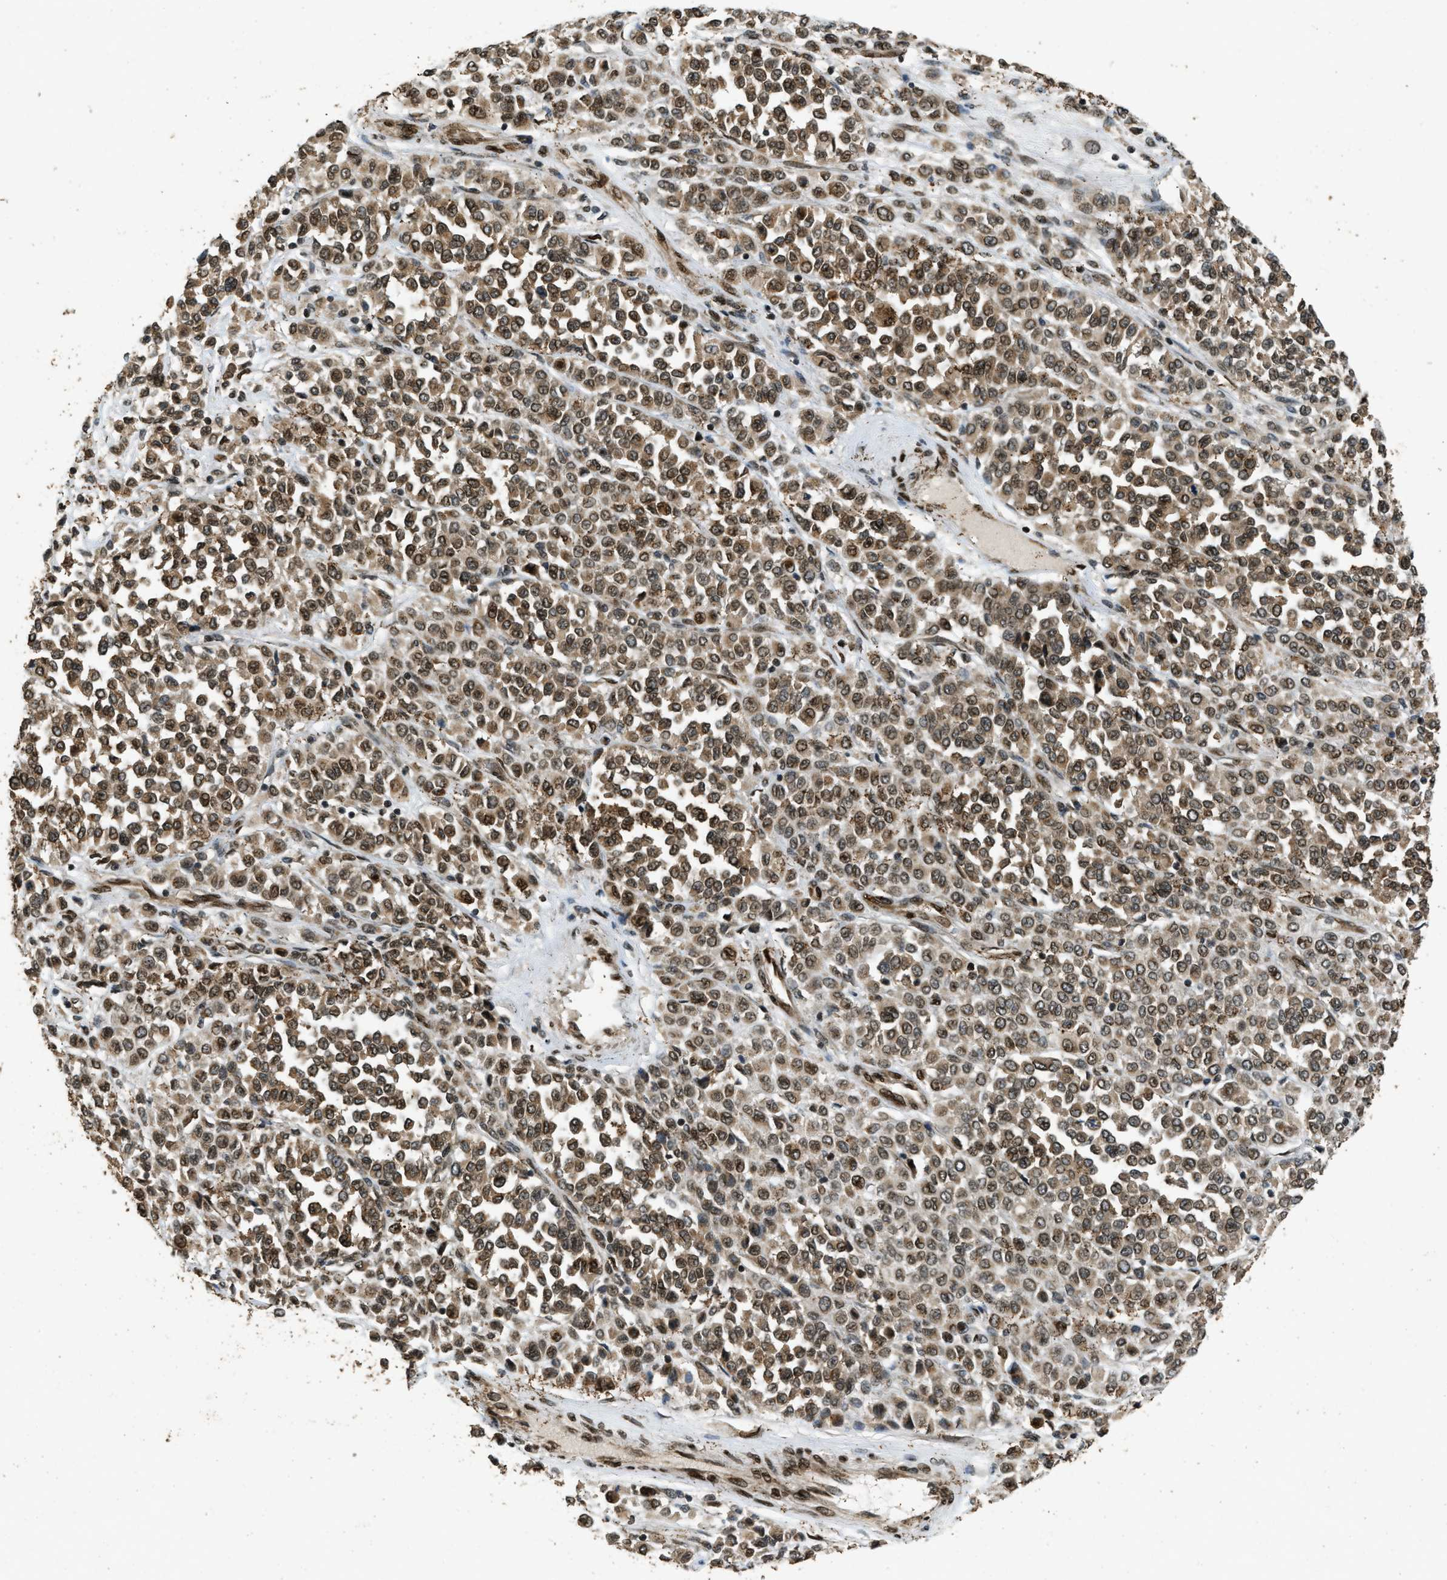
{"staining": {"intensity": "moderate", "quantity": ">75%", "location": "cytoplasmic/membranous,nuclear"}, "tissue": "melanoma", "cell_type": "Tumor cells", "image_type": "cancer", "snomed": [{"axis": "morphology", "description": "Malignant melanoma, Metastatic site"}, {"axis": "topography", "description": "Pancreas"}], "caption": "This image shows melanoma stained with immunohistochemistry to label a protein in brown. The cytoplasmic/membranous and nuclear of tumor cells show moderate positivity for the protein. Nuclei are counter-stained blue.", "gene": "SYNE1", "patient": {"sex": "female", "age": 30}}